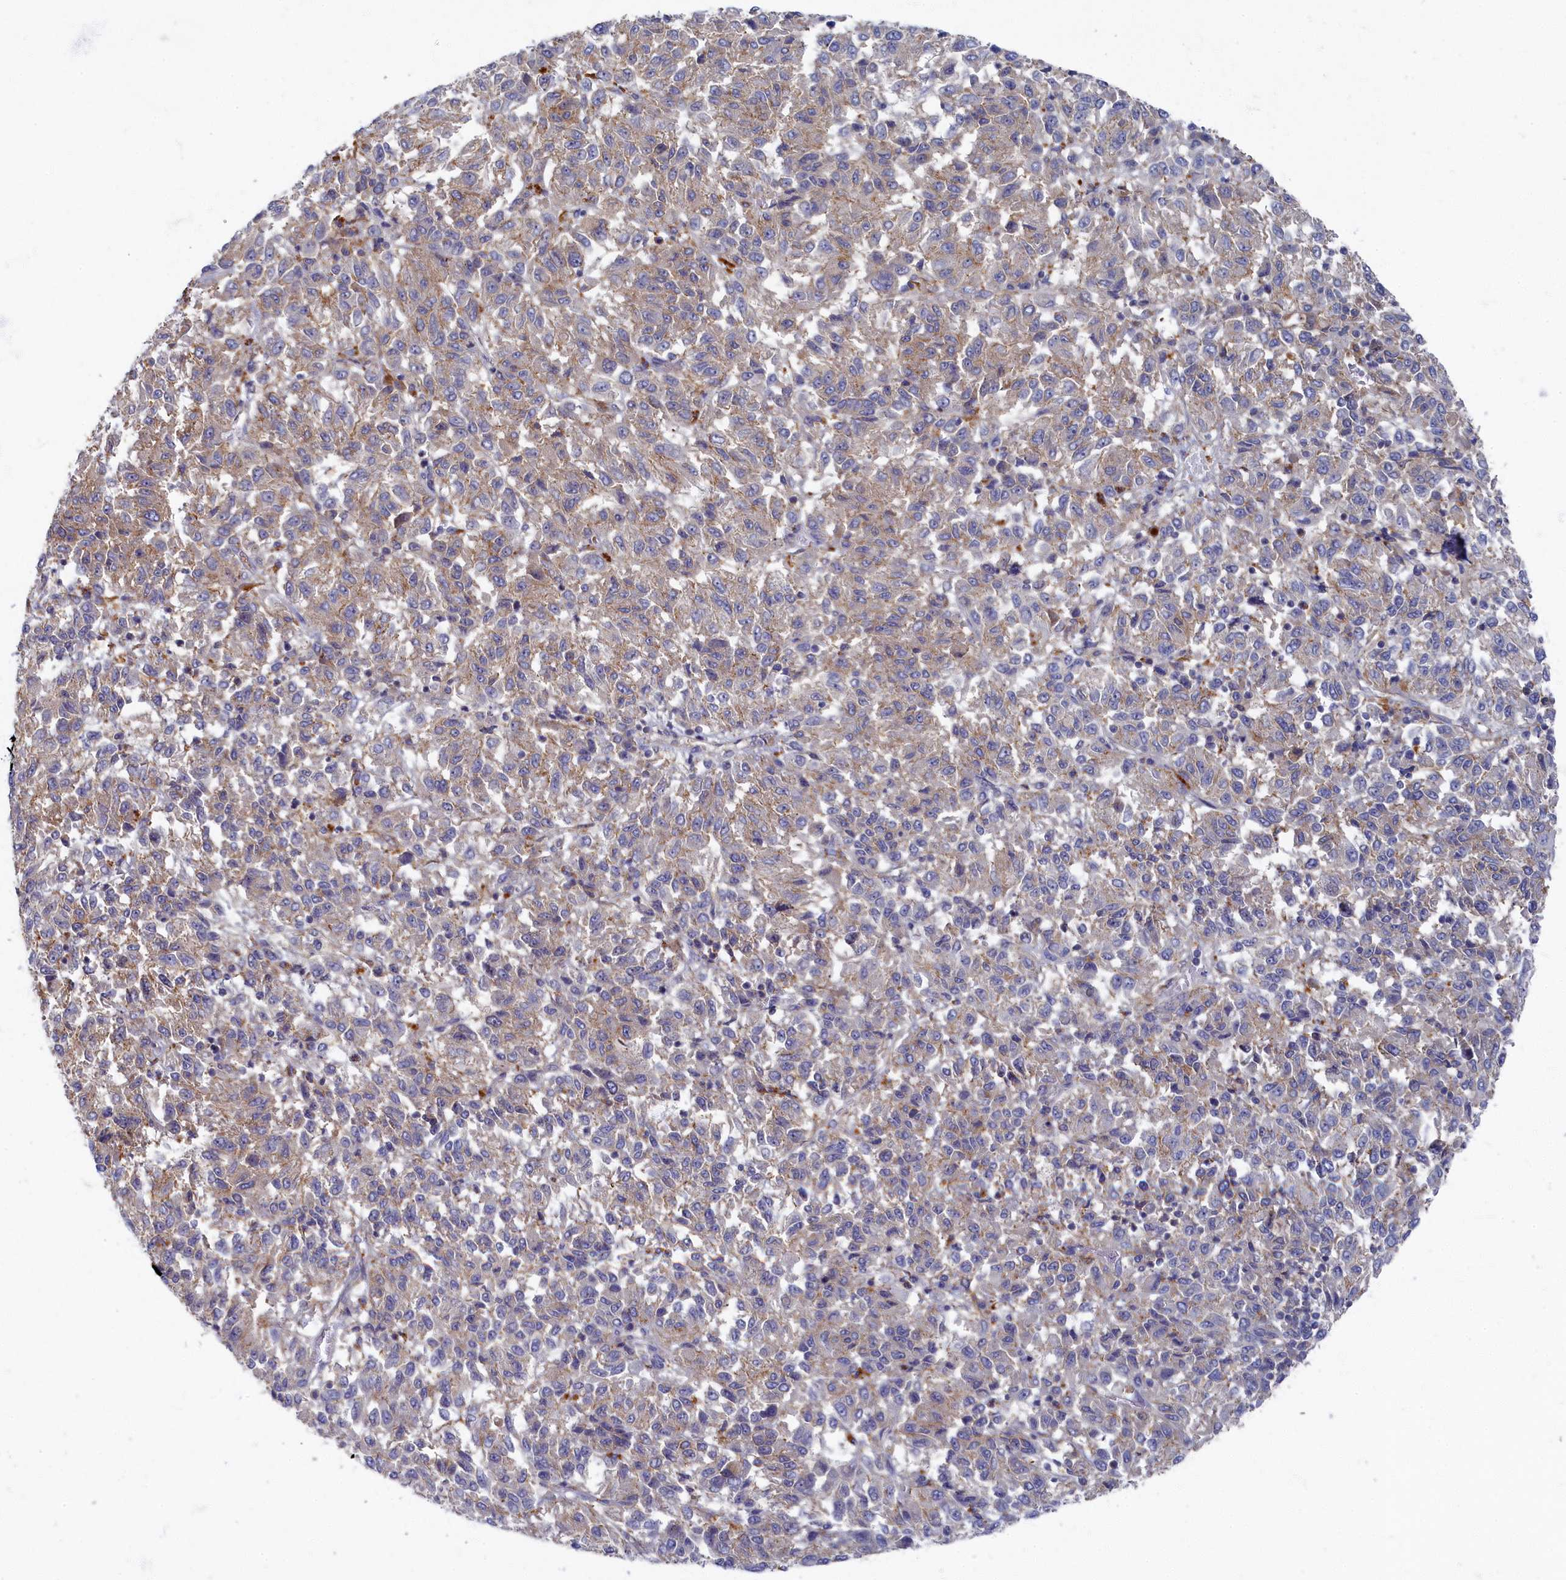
{"staining": {"intensity": "weak", "quantity": "25%-75%", "location": "cytoplasmic/membranous"}, "tissue": "melanoma", "cell_type": "Tumor cells", "image_type": "cancer", "snomed": [{"axis": "morphology", "description": "Malignant melanoma, Metastatic site"}, {"axis": "topography", "description": "Lung"}], "caption": "This histopathology image displays malignant melanoma (metastatic site) stained with IHC to label a protein in brown. The cytoplasmic/membranous of tumor cells show weak positivity for the protein. Nuclei are counter-stained blue.", "gene": "PSMG2", "patient": {"sex": "male", "age": 64}}